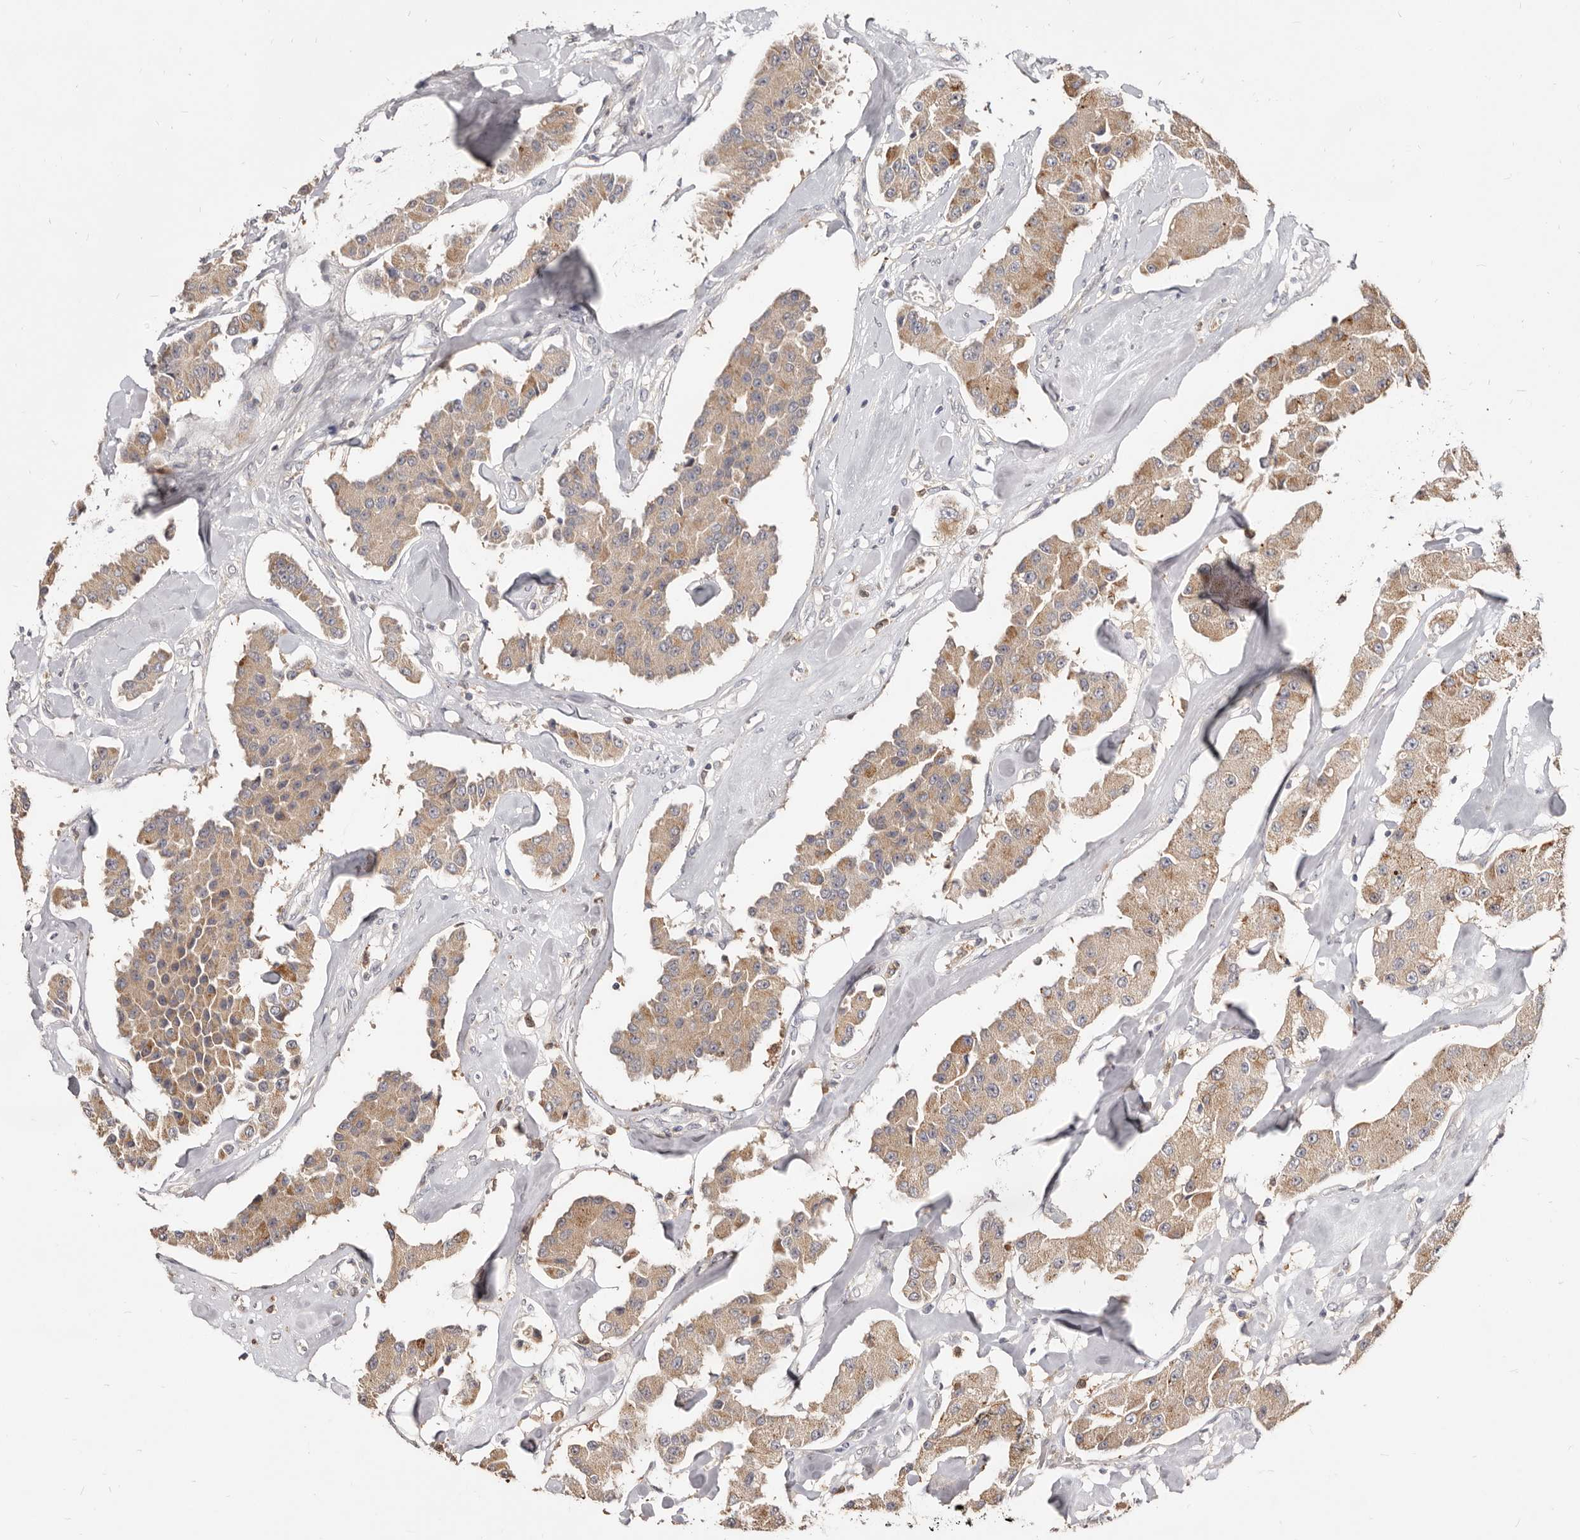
{"staining": {"intensity": "moderate", "quantity": ">75%", "location": "cytoplasmic/membranous"}, "tissue": "carcinoid", "cell_type": "Tumor cells", "image_type": "cancer", "snomed": [{"axis": "morphology", "description": "Carcinoid, malignant, NOS"}, {"axis": "topography", "description": "Pancreas"}], "caption": "Tumor cells display medium levels of moderate cytoplasmic/membranous expression in about >75% of cells in human malignant carcinoid. The staining is performed using DAB (3,3'-diaminobenzidine) brown chromogen to label protein expression. The nuclei are counter-stained blue using hematoxylin.", "gene": "TC2N", "patient": {"sex": "male", "age": 41}}